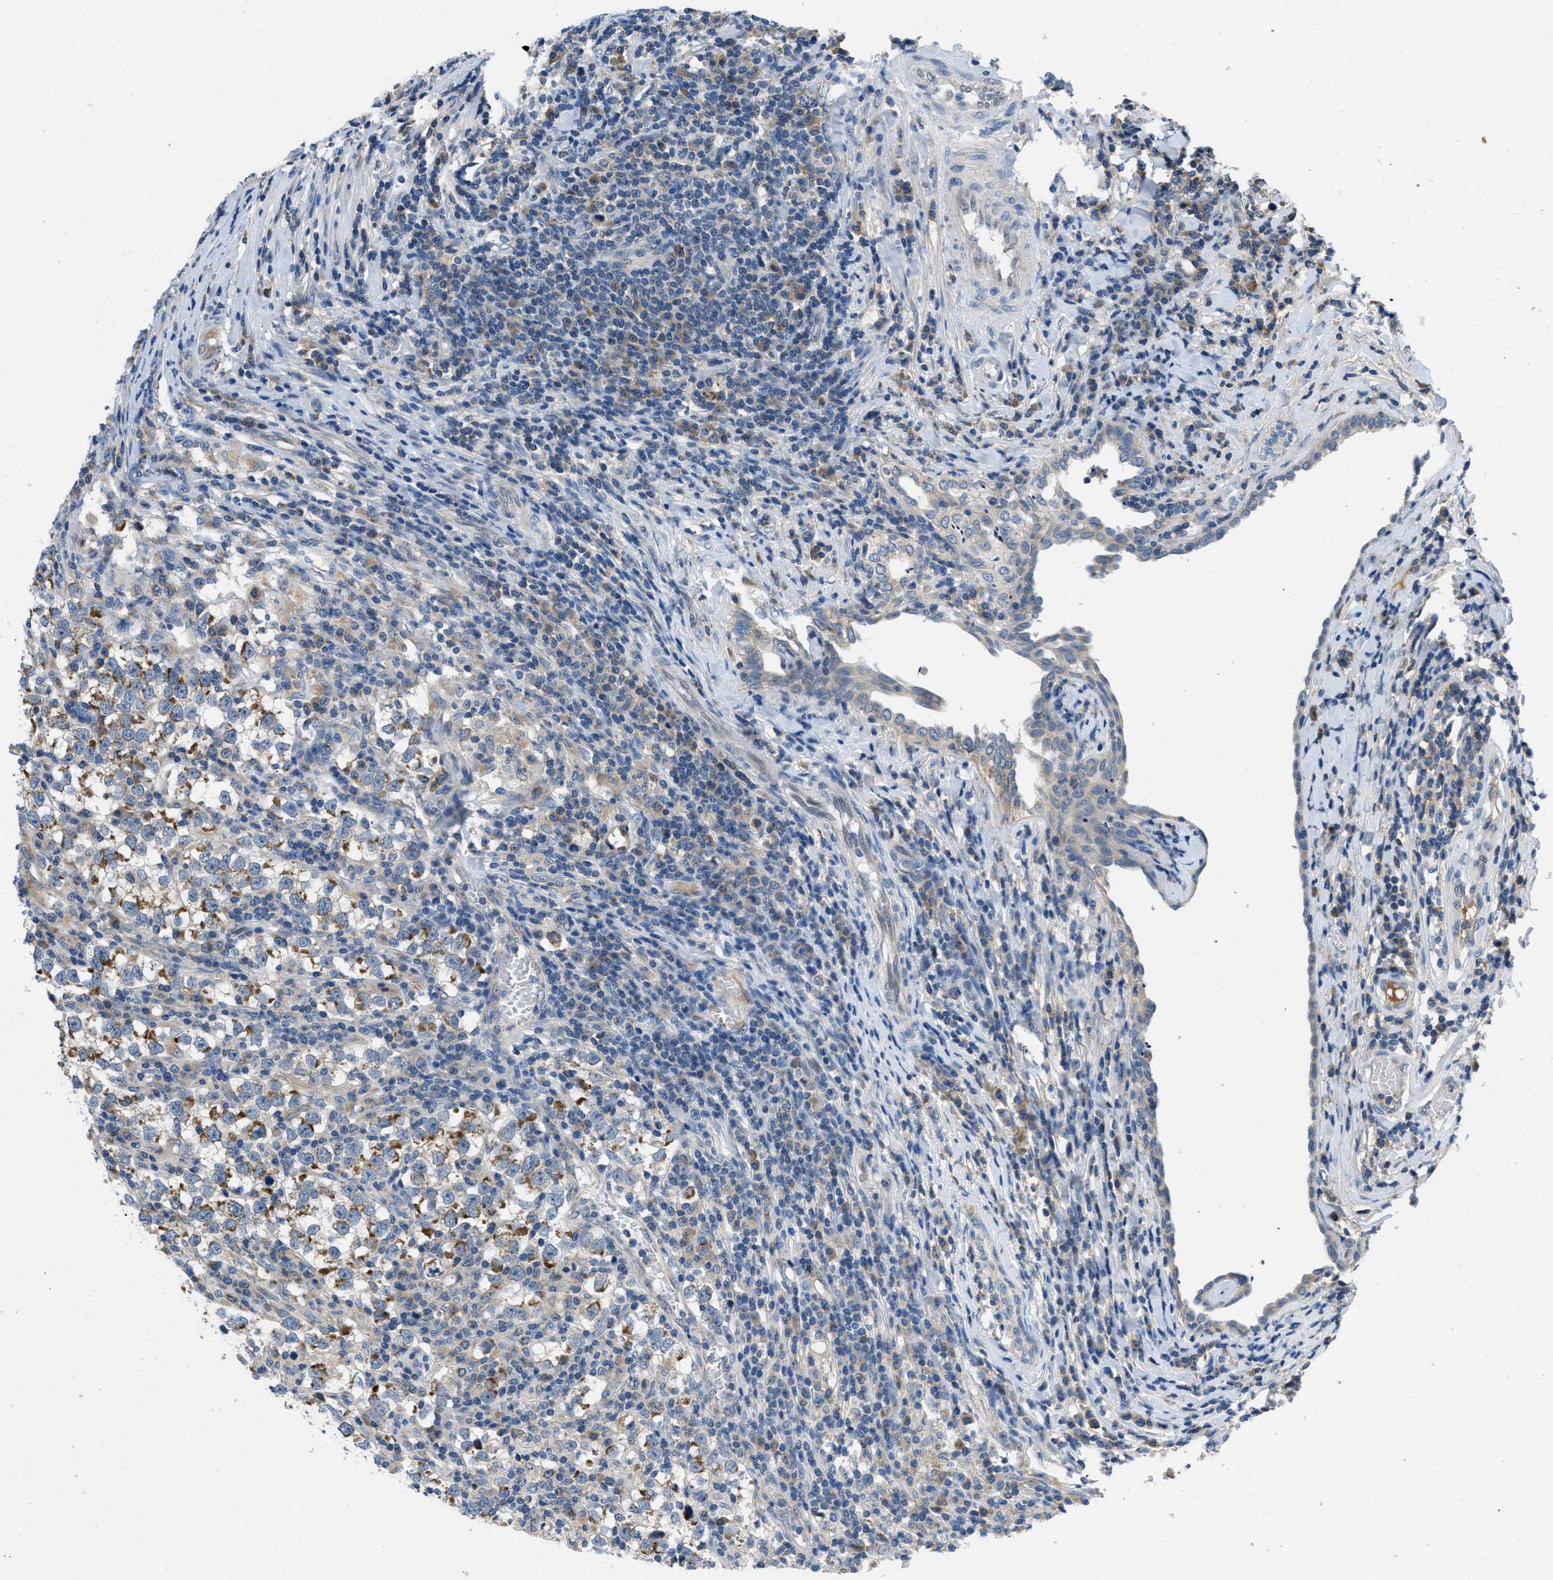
{"staining": {"intensity": "moderate", "quantity": "25%-75%", "location": "cytoplasmic/membranous"}, "tissue": "testis cancer", "cell_type": "Tumor cells", "image_type": "cancer", "snomed": [{"axis": "morphology", "description": "Normal tissue, NOS"}, {"axis": "morphology", "description": "Seminoma, NOS"}, {"axis": "topography", "description": "Testis"}], "caption": "Human testis cancer (seminoma) stained with a brown dye demonstrates moderate cytoplasmic/membranous positive positivity in approximately 25%-75% of tumor cells.", "gene": "PNKD", "patient": {"sex": "male", "age": 43}}